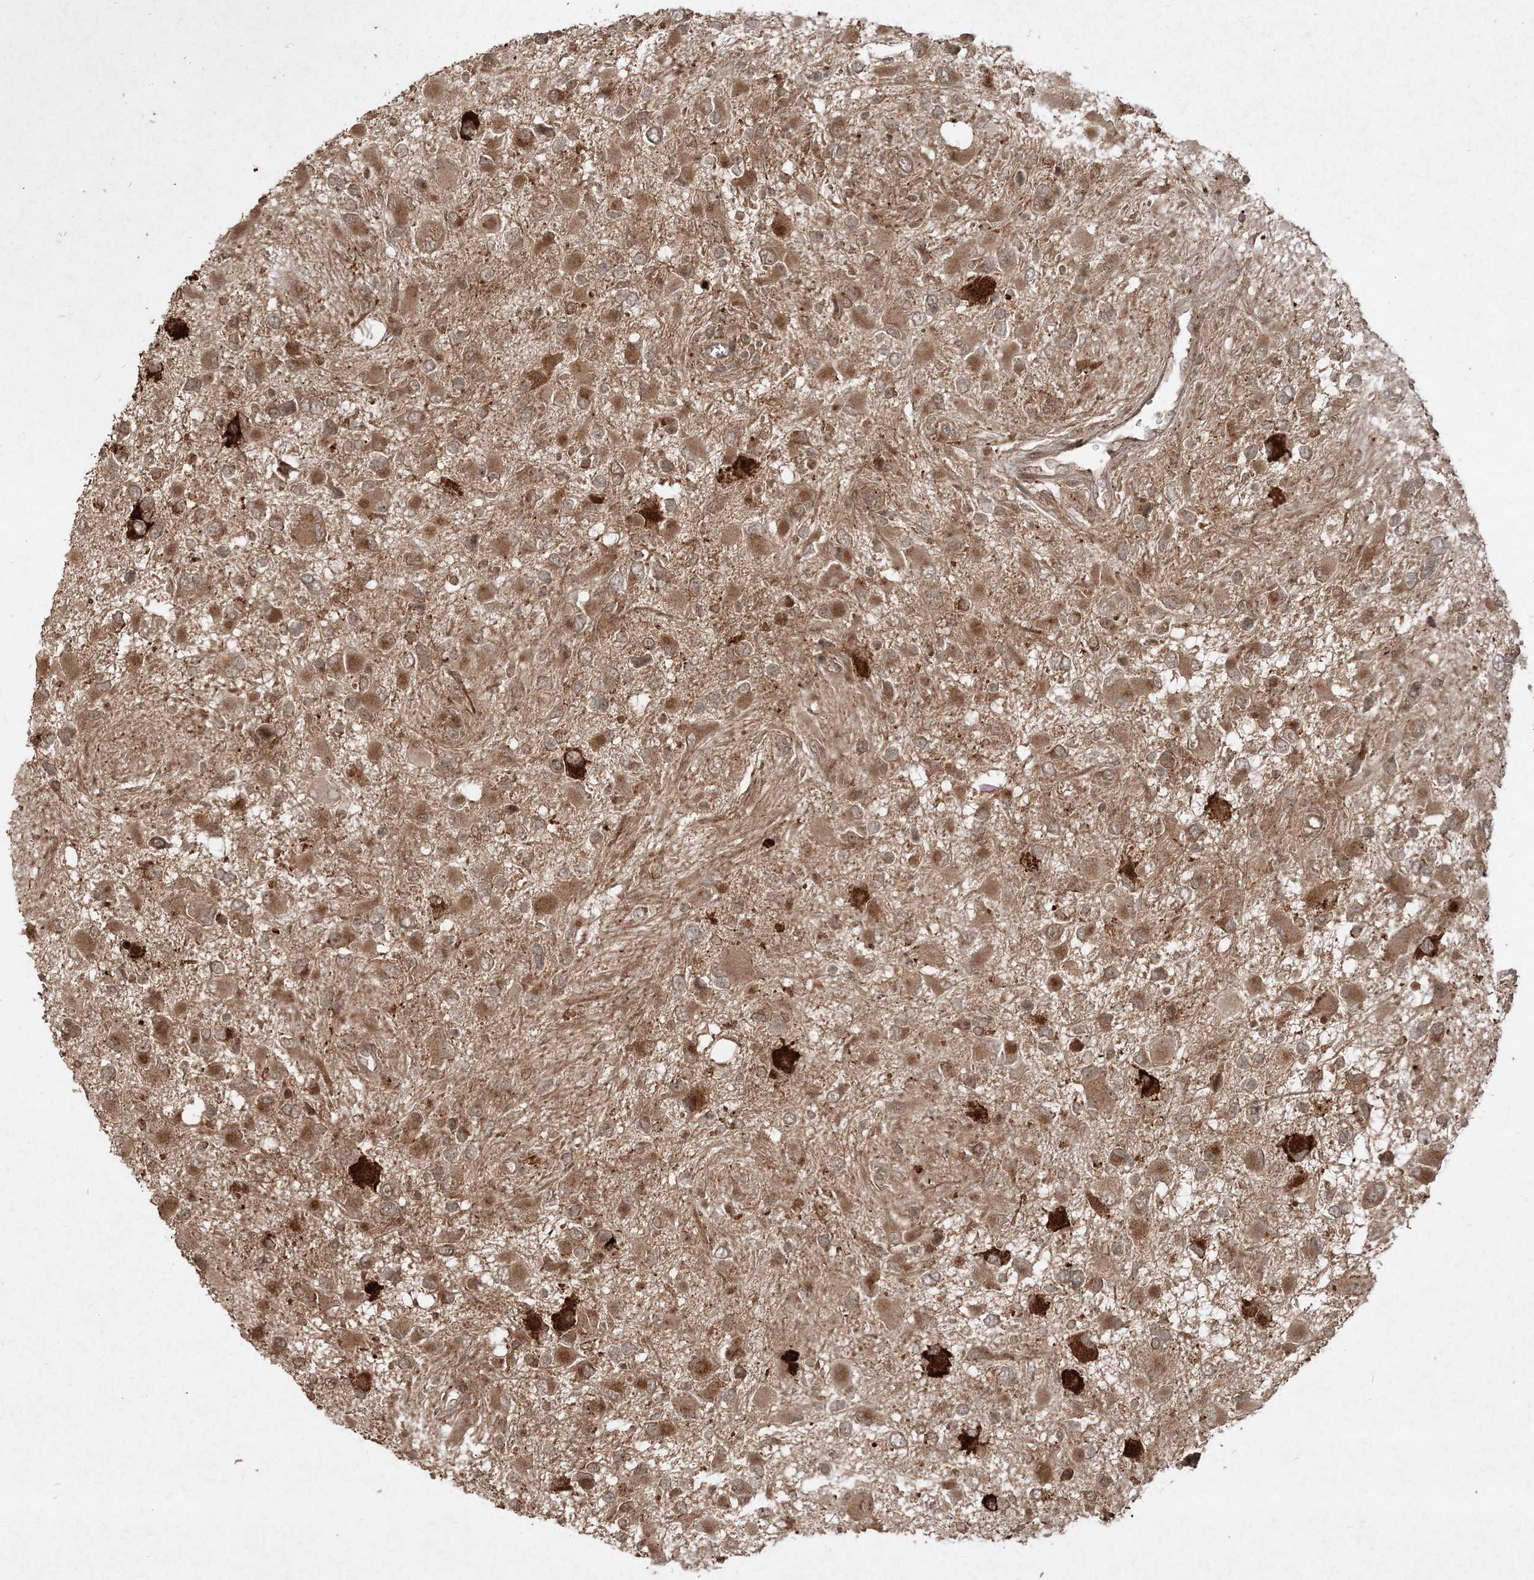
{"staining": {"intensity": "moderate", "quantity": ">75%", "location": "cytoplasmic/membranous"}, "tissue": "glioma", "cell_type": "Tumor cells", "image_type": "cancer", "snomed": [{"axis": "morphology", "description": "Glioma, malignant, High grade"}, {"axis": "topography", "description": "Brain"}], "caption": "Immunohistochemical staining of malignant glioma (high-grade) shows medium levels of moderate cytoplasmic/membranous expression in about >75% of tumor cells.", "gene": "NARS1", "patient": {"sex": "male", "age": 53}}